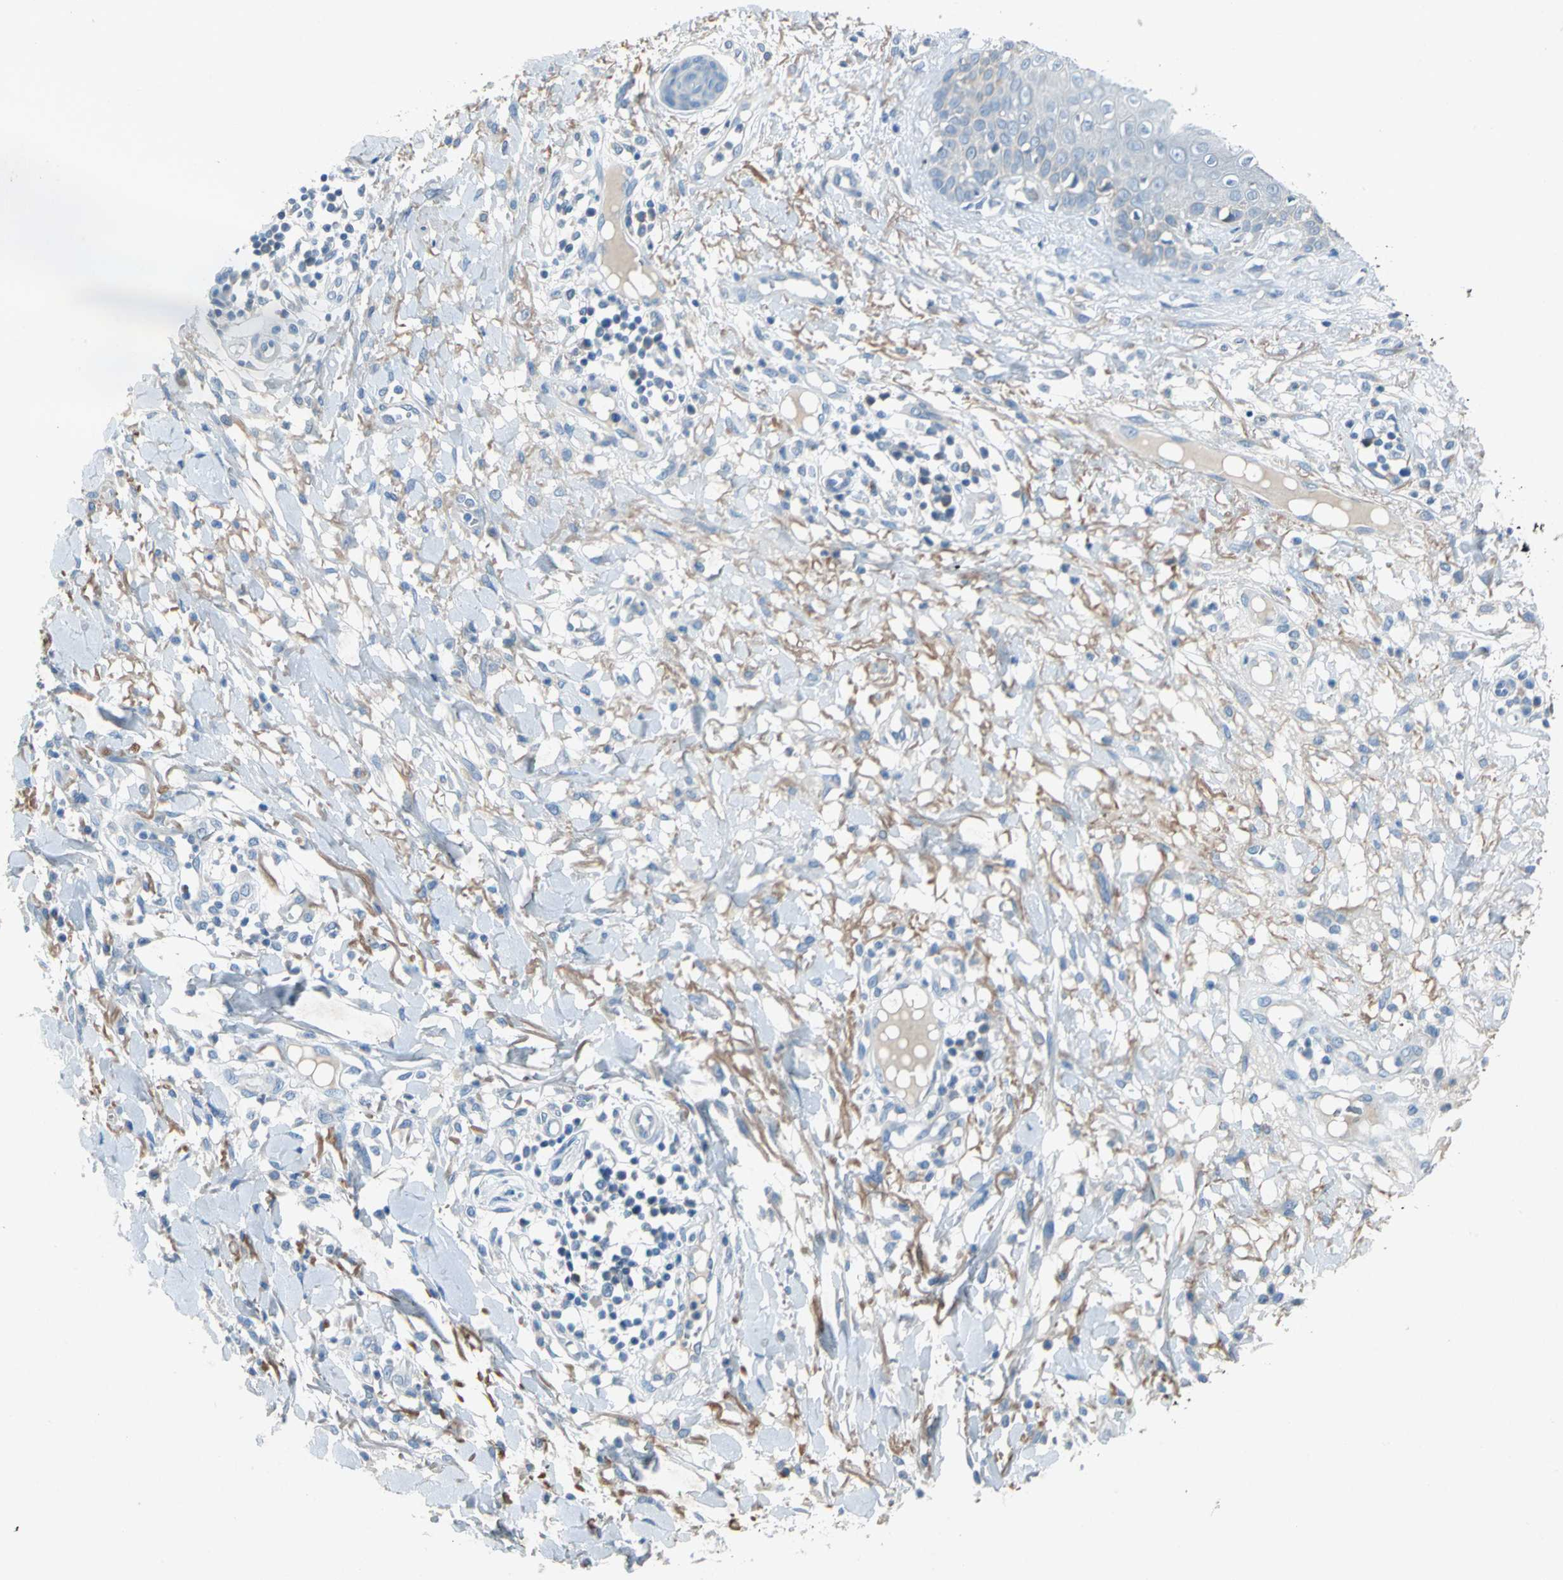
{"staining": {"intensity": "negative", "quantity": "none", "location": "none"}, "tissue": "skin cancer", "cell_type": "Tumor cells", "image_type": "cancer", "snomed": [{"axis": "morphology", "description": "Squamous cell carcinoma, NOS"}, {"axis": "topography", "description": "Skin"}], "caption": "Immunohistochemistry (IHC) histopathology image of neoplastic tissue: human skin cancer stained with DAB shows no significant protein staining in tumor cells. Brightfield microscopy of immunohistochemistry stained with DAB (3,3'-diaminobenzidine) (brown) and hematoxylin (blue), captured at high magnification.", "gene": "PTGDS", "patient": {"sex": "female", "age": 78}}